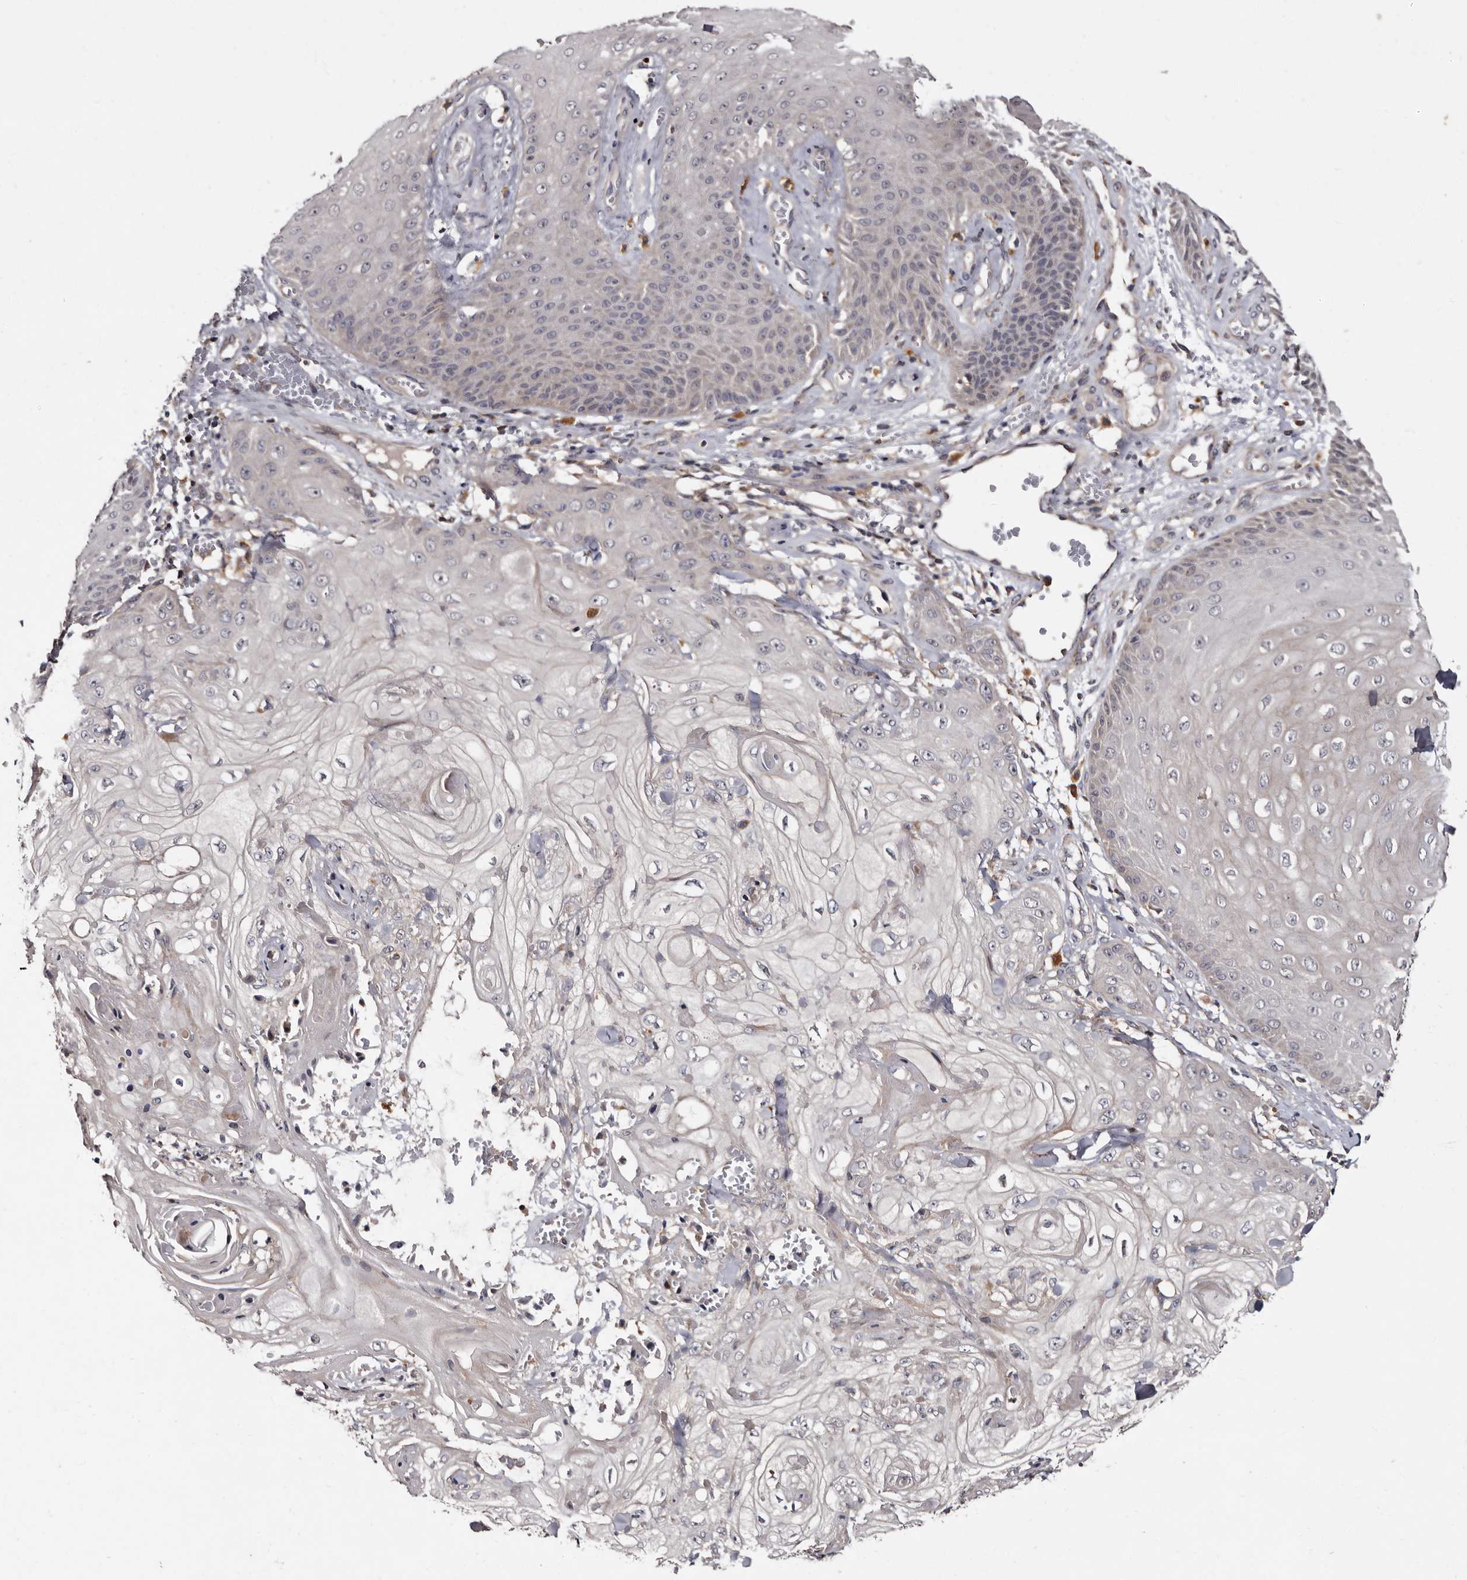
{"staining": {"intensity": "negative", "quantity": "none", "location": "none"}, "tissue": "skin cancer", "cell_type": "Tumor cells", "image_type": "cancer", "snomed": [{"axis": "morphology", "description": "Squamous cell carcinoma, NOS"}, {"axis": "topography", "description": "Skin"}], "caption": "Skin squamous cell carcinoma was stained to show a protein in brown. There is no significant staining in tumor cells. (Stains: DAB immunohistochemistry with hematoxylin counter stain, Microscopy: brightfield microscopy at high magnification).", "gene": "DNPH1", "patient": {"sex": "male", "age": 74}}